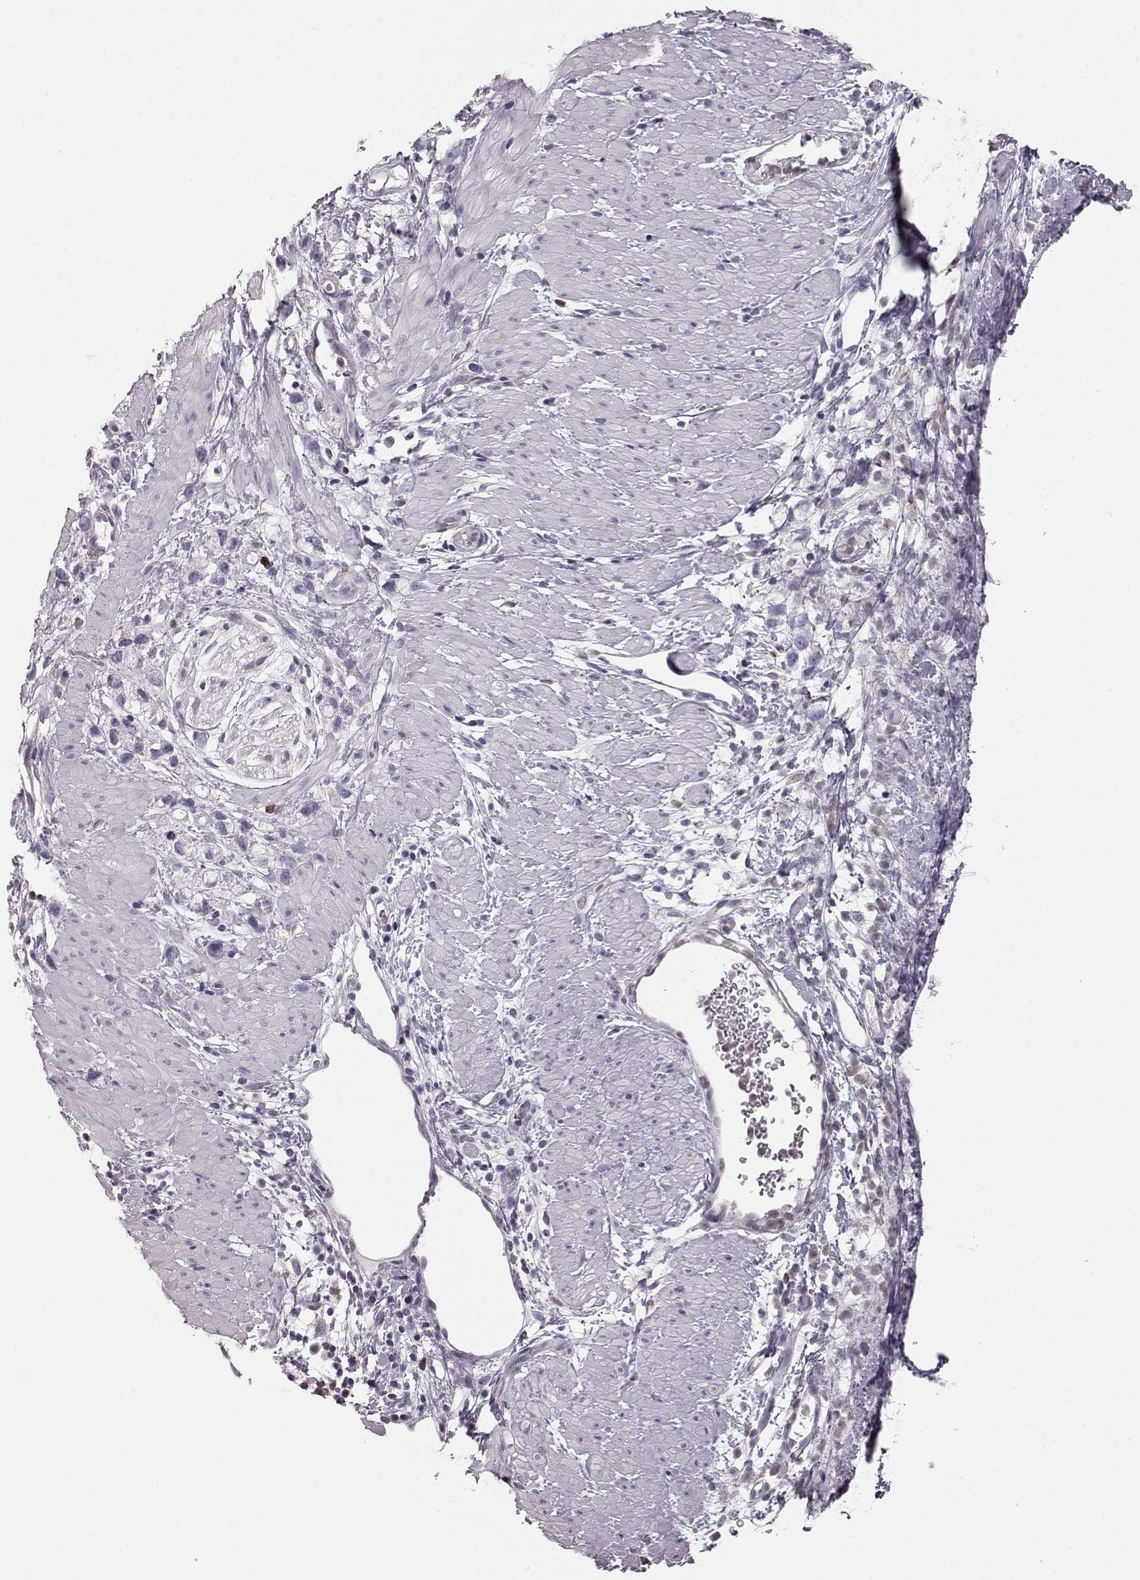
{"staining": {"intensity": "negative", "quantity": "none", "location": "none"}, "tissue": "stomach cancer", "cell_type": "Tumor cells", "image_type": "cancer", "snomed": [{"axis": "morphology", "description": "Adenocarcinoma, NOS"}, {"axis": "topography", "description": "Stomach"}], "caption": "Stomach cancer stained for a protein using immunohistochemistry (IHC) reveals no positivity tumor cells.", "gene": "ELOVL5", "patient": {"sex": "female", "age": 59}}